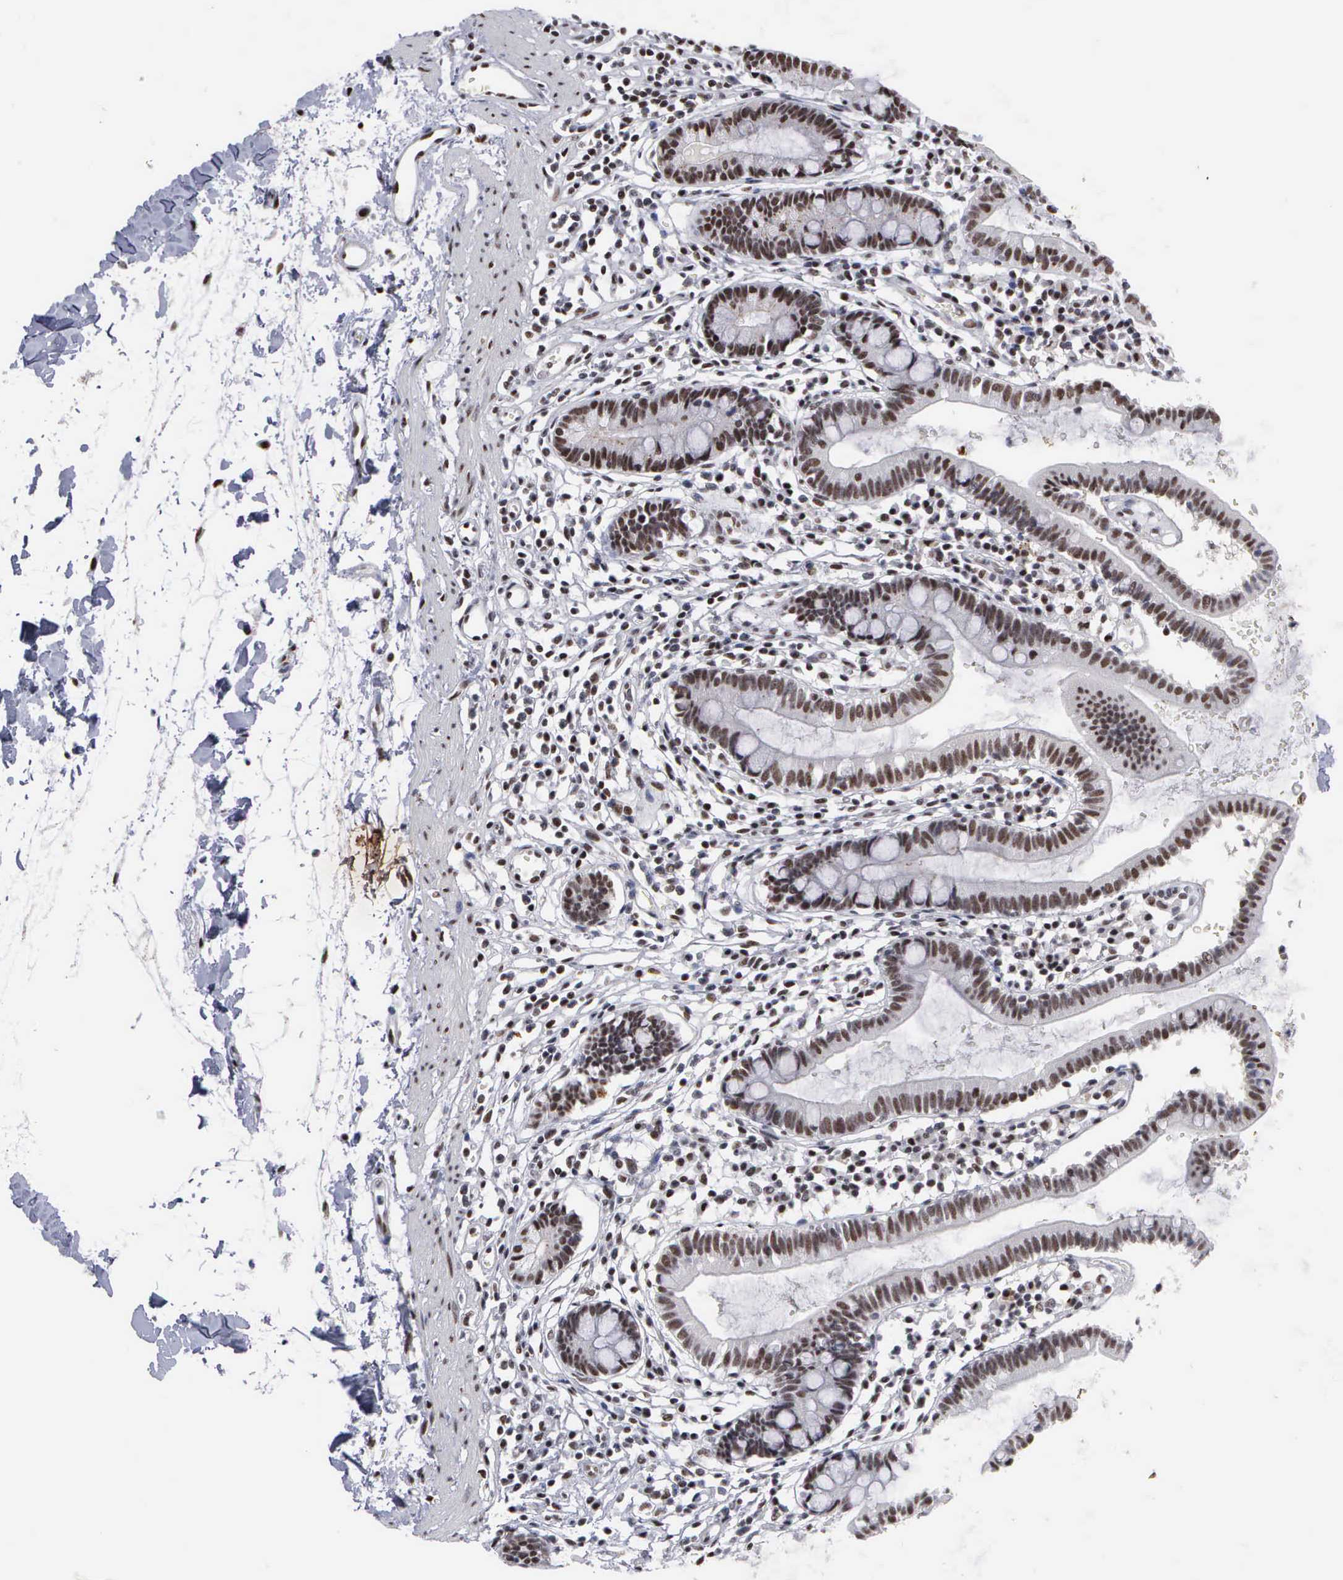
{"staining": {"intensity": "strong", "quantity": ">75%", "location": "nuclear"}, "tissue": "small intestine", "cell_type": "Glandular cells", "image_type": "normal", "snomed": [{"axis": "morphology", "description": "Normal tissue, NOS"}, {"axis": "topography", "description": "Small intestine"}], "caption": "Small intestine stained with DAB IHC displays high levels of strong nuclear staining in approximately >75% of glandular cells.", "gene": "KIAA0586", "patient": {"sex": "female", "age": 37}}